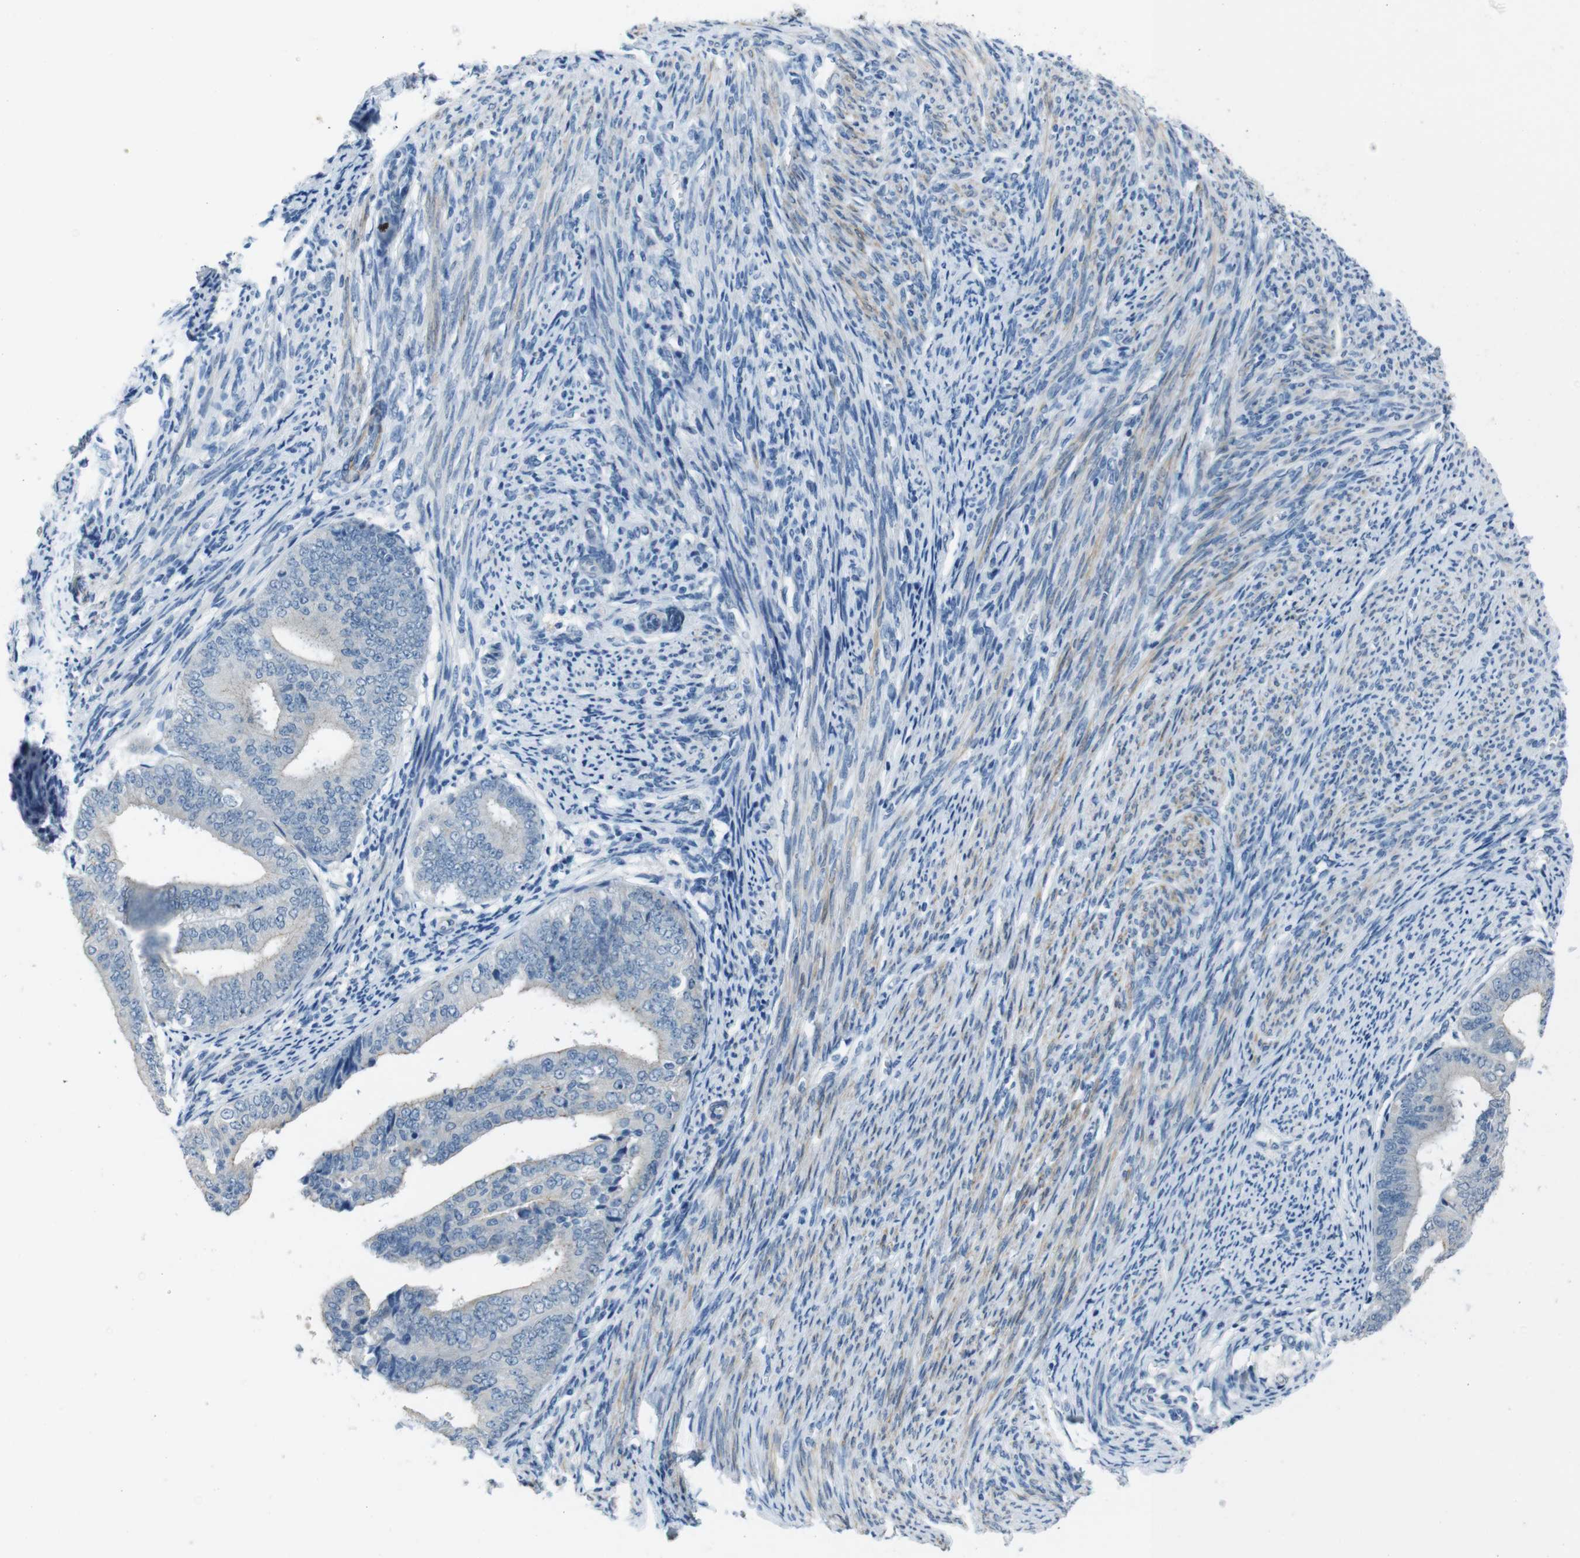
{"staining": {"intensity": "negative", "quantity": "none", "location": "none"}, "tissue": "endometrial cancer", "cell_type": "Tumor cells", "image_type": "cancer", "snomed": [{"axis": "morphology", "description": "Adenocarcinoma, NOS"}, {"axis": "topography", "description": "Endometrium"}], "caption": "Immunohistochemistry (IHC) of adenocarcinoma (endometrial) demonstrates no expression in tumor cells. The staining was performed using DAB to visualize the protein expression in brown, while the nuclei were stained in blue with hematoxylin (Magnification: 20x).", "gene": "HRH2", "patient": {"sex": "female", "age": 63}}